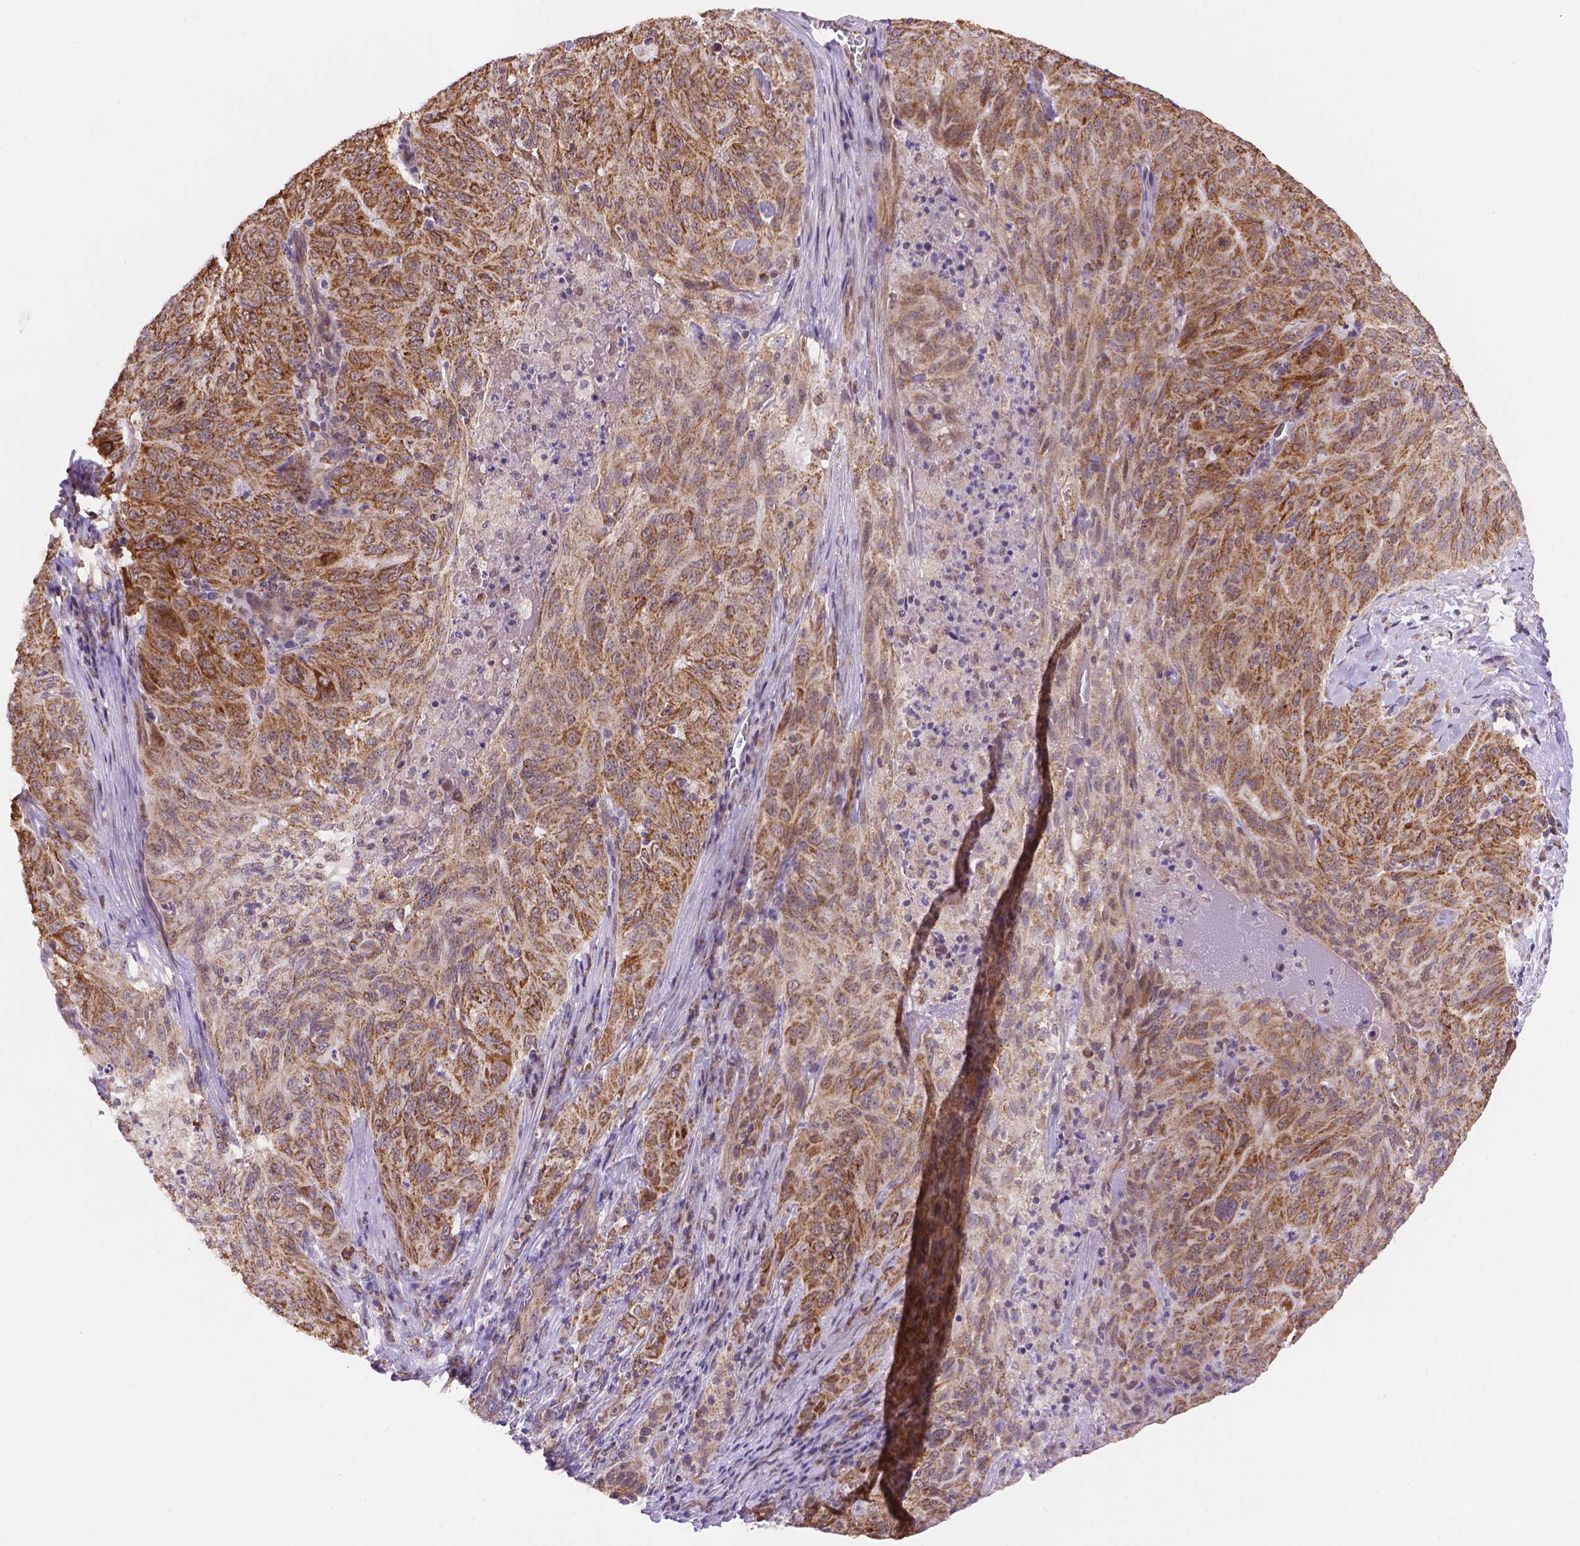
{"staining": {"intensity": "strong", "quantity": "25%-75%", "location": "cytoplasmic/membranous"}, "tissue": "pancreatic cancer", "cell_type": "Tumor cells", "image_type": "cancer", "snomed": [{"axis": "morphology", "description": "Adenocarcinoma, NOS"}, {"axis": "topography", "description": "Pancreas"}], "caption": "Immunohistochemistry (IHC) (DAB (3,3'-diaminobenzidine)) staining of pancreatic adenocarcinoma reveals strong cytoplasmic/membranous protein staining in about 25%-75% of tumor cells.", "gene": "CYYR1", "patient": {"sex": "male", "age": 63}}